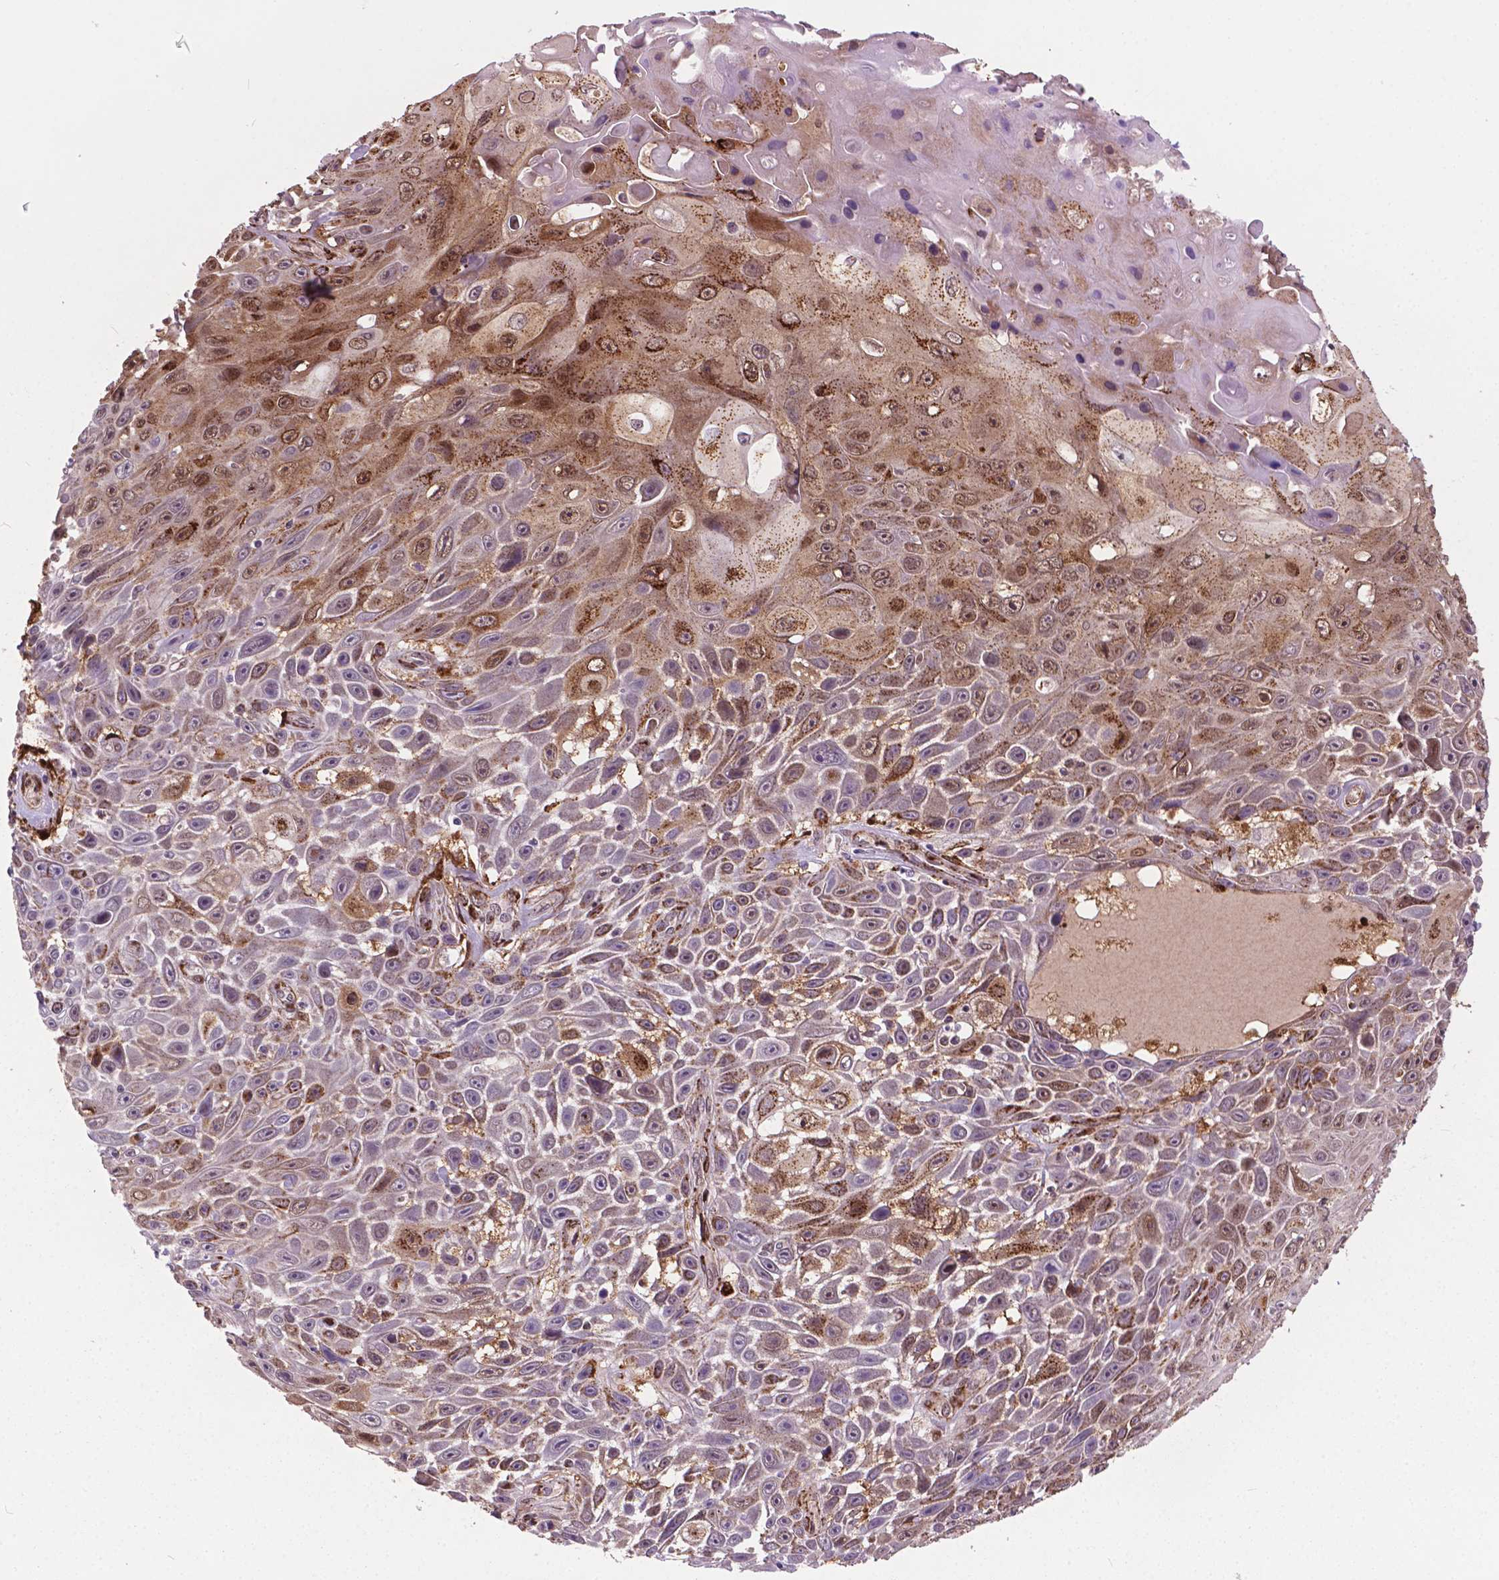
{"staining": {"intensity": "weak", "quantity": "25%-75%", "location": "cytoplasmic/membranous"}, "tissue": "skin cancer", "cell_type": "Tumor cells", "image_type": "cancer", "snomed": [{"axis": "morphology", "description": "Squamous cell carcinoma, NOS"}, {"axis": "topography", "description": "Skin"}], "caption": "Weak cytoplasmic/membranous staining for a protein is appreciated in about 25%-75% of tumor cells of squamous cell carcinoma (skin) using immunohistochemistry (IHC).", "gene": "PLIN3", "patient": {"sex": "male", "age": 82}}